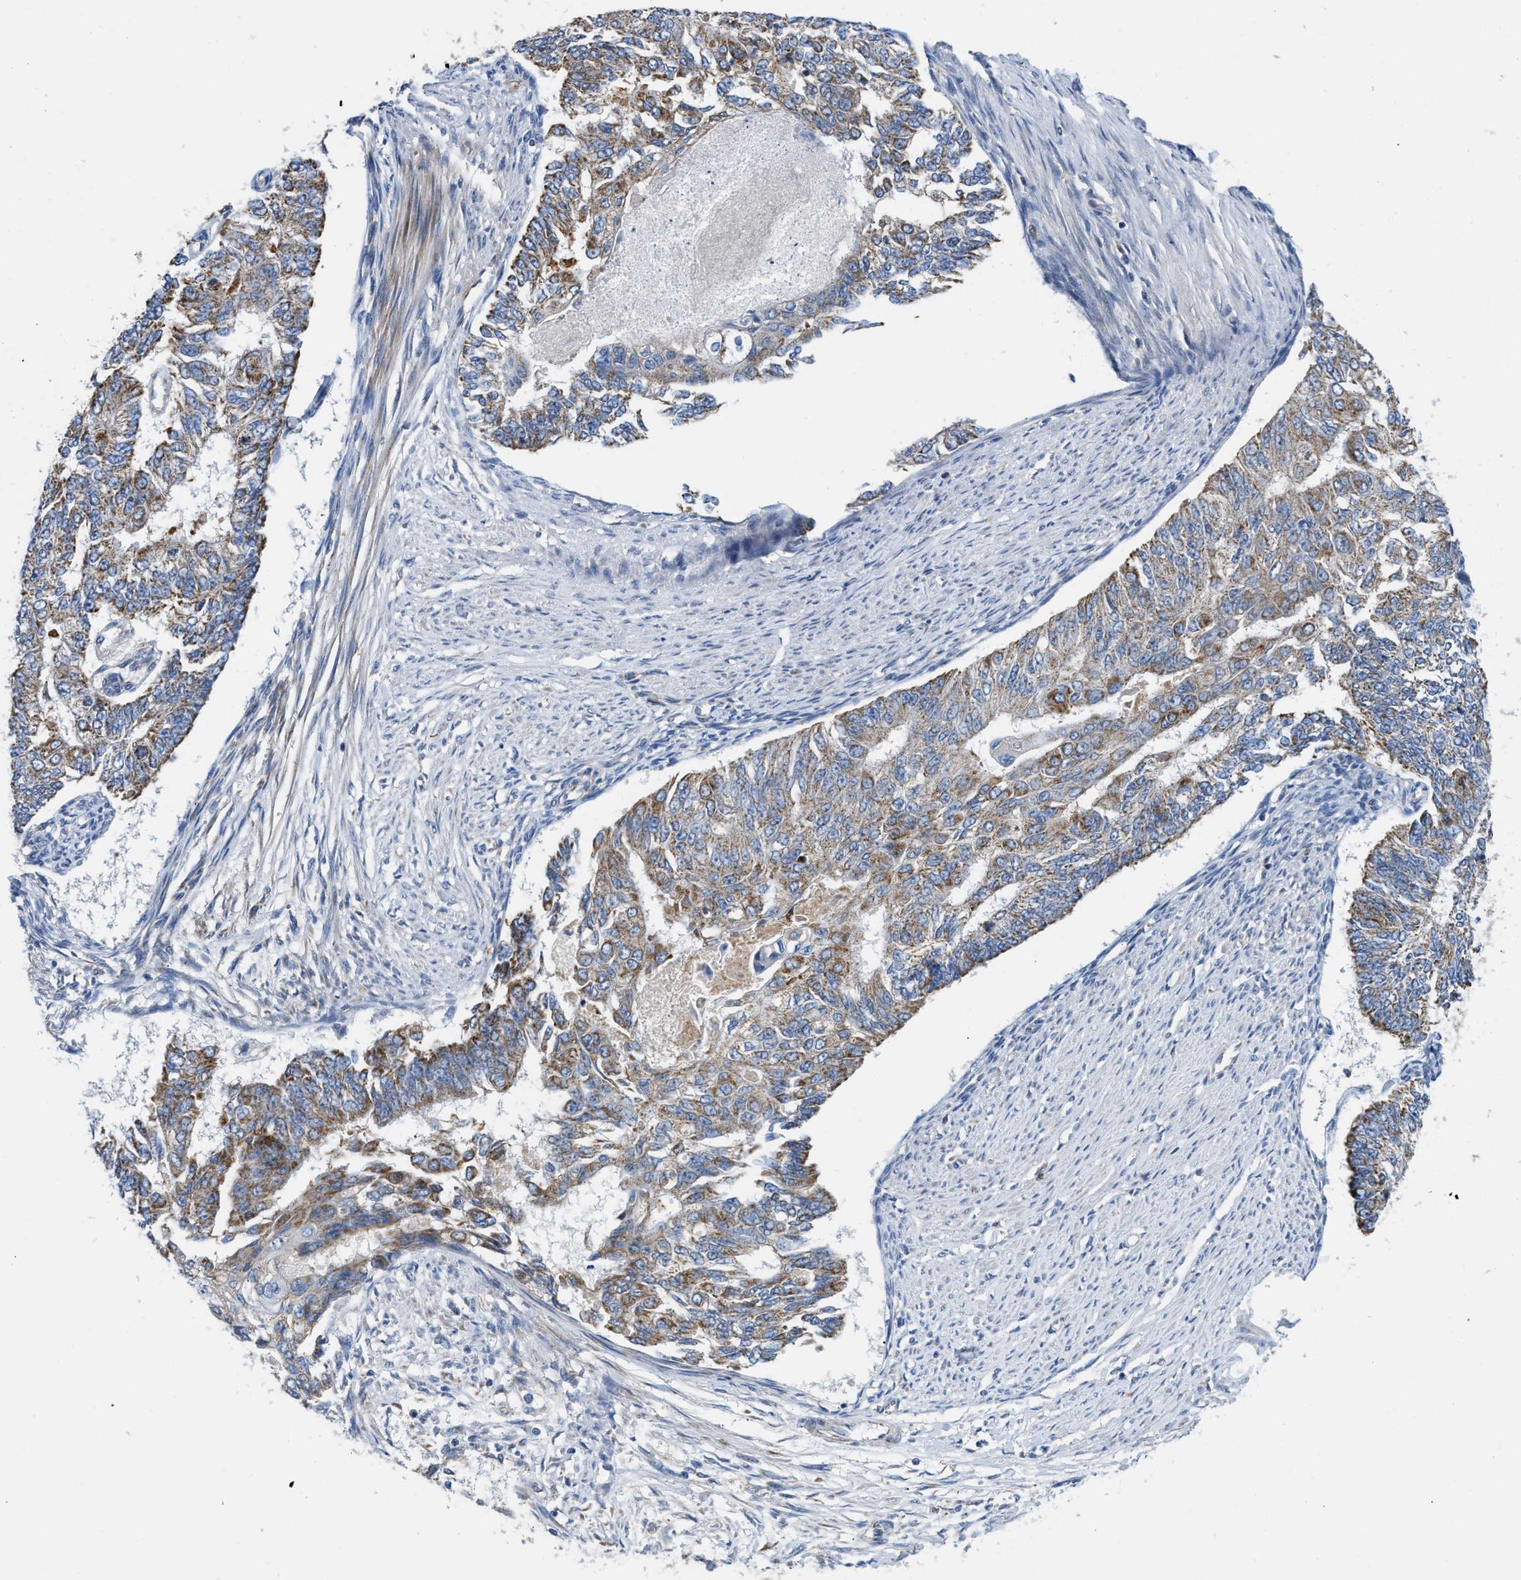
{"staining": {"intensity": "moderate", "quantity": ">75%", "location": "cytoplasmic/membranous"}, "tissue": "endometrial cancer", "cell_type": "Tumor cells", "image_type": "cancer", "snomed": [{"axis": "morphology", "description": "Adenocarcinoma, NOS"}, {"axis": "topography", "description": "Endometrium"}], "caption": "Tumor cells reveal medium levels of moderate cytoplasmic/membranous expression in approximately >75% of cells in endometrial cancer.", "gene": "SLC25A13", "patient": {"sex": "female", "age": 32}}